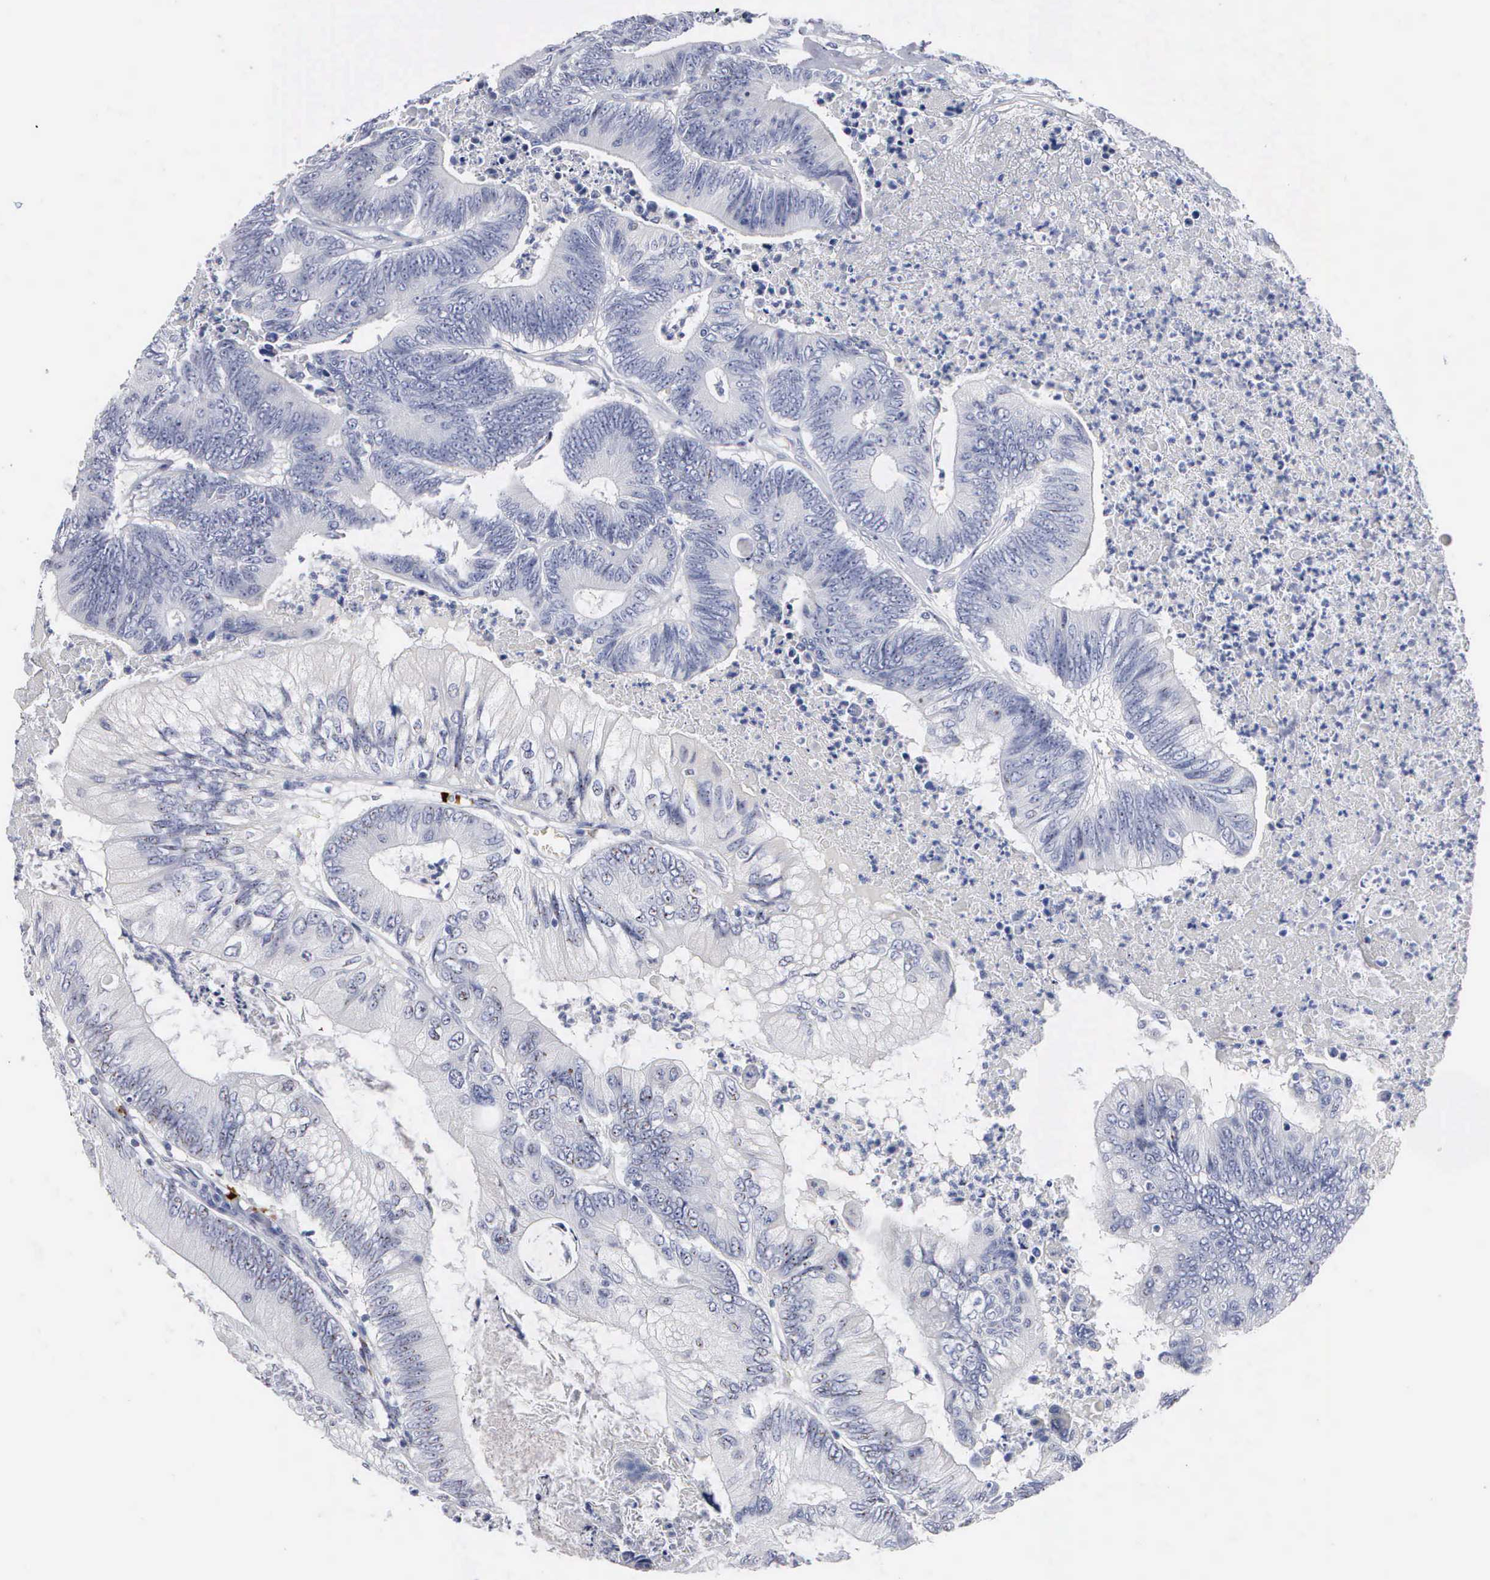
{"staining": {"intensity": "negative", "quantity": "none", "location": "none"}, "tissue": "colorectal cancer", "cell_type": "Tumor cells", "image_type": "cancer", "snomed": [{"axis": "morphology", "description": "Adenocarcinoma, NOS"}, {"axis": "topography", "description": "Colon"}], "caption": "An image of adenocarcinoma (colorectal) stained for a protein demonstrates no brown staining in tumor cells.", "gene": "ASPHD2", "patient": {"sex": "male", "age": 65}}